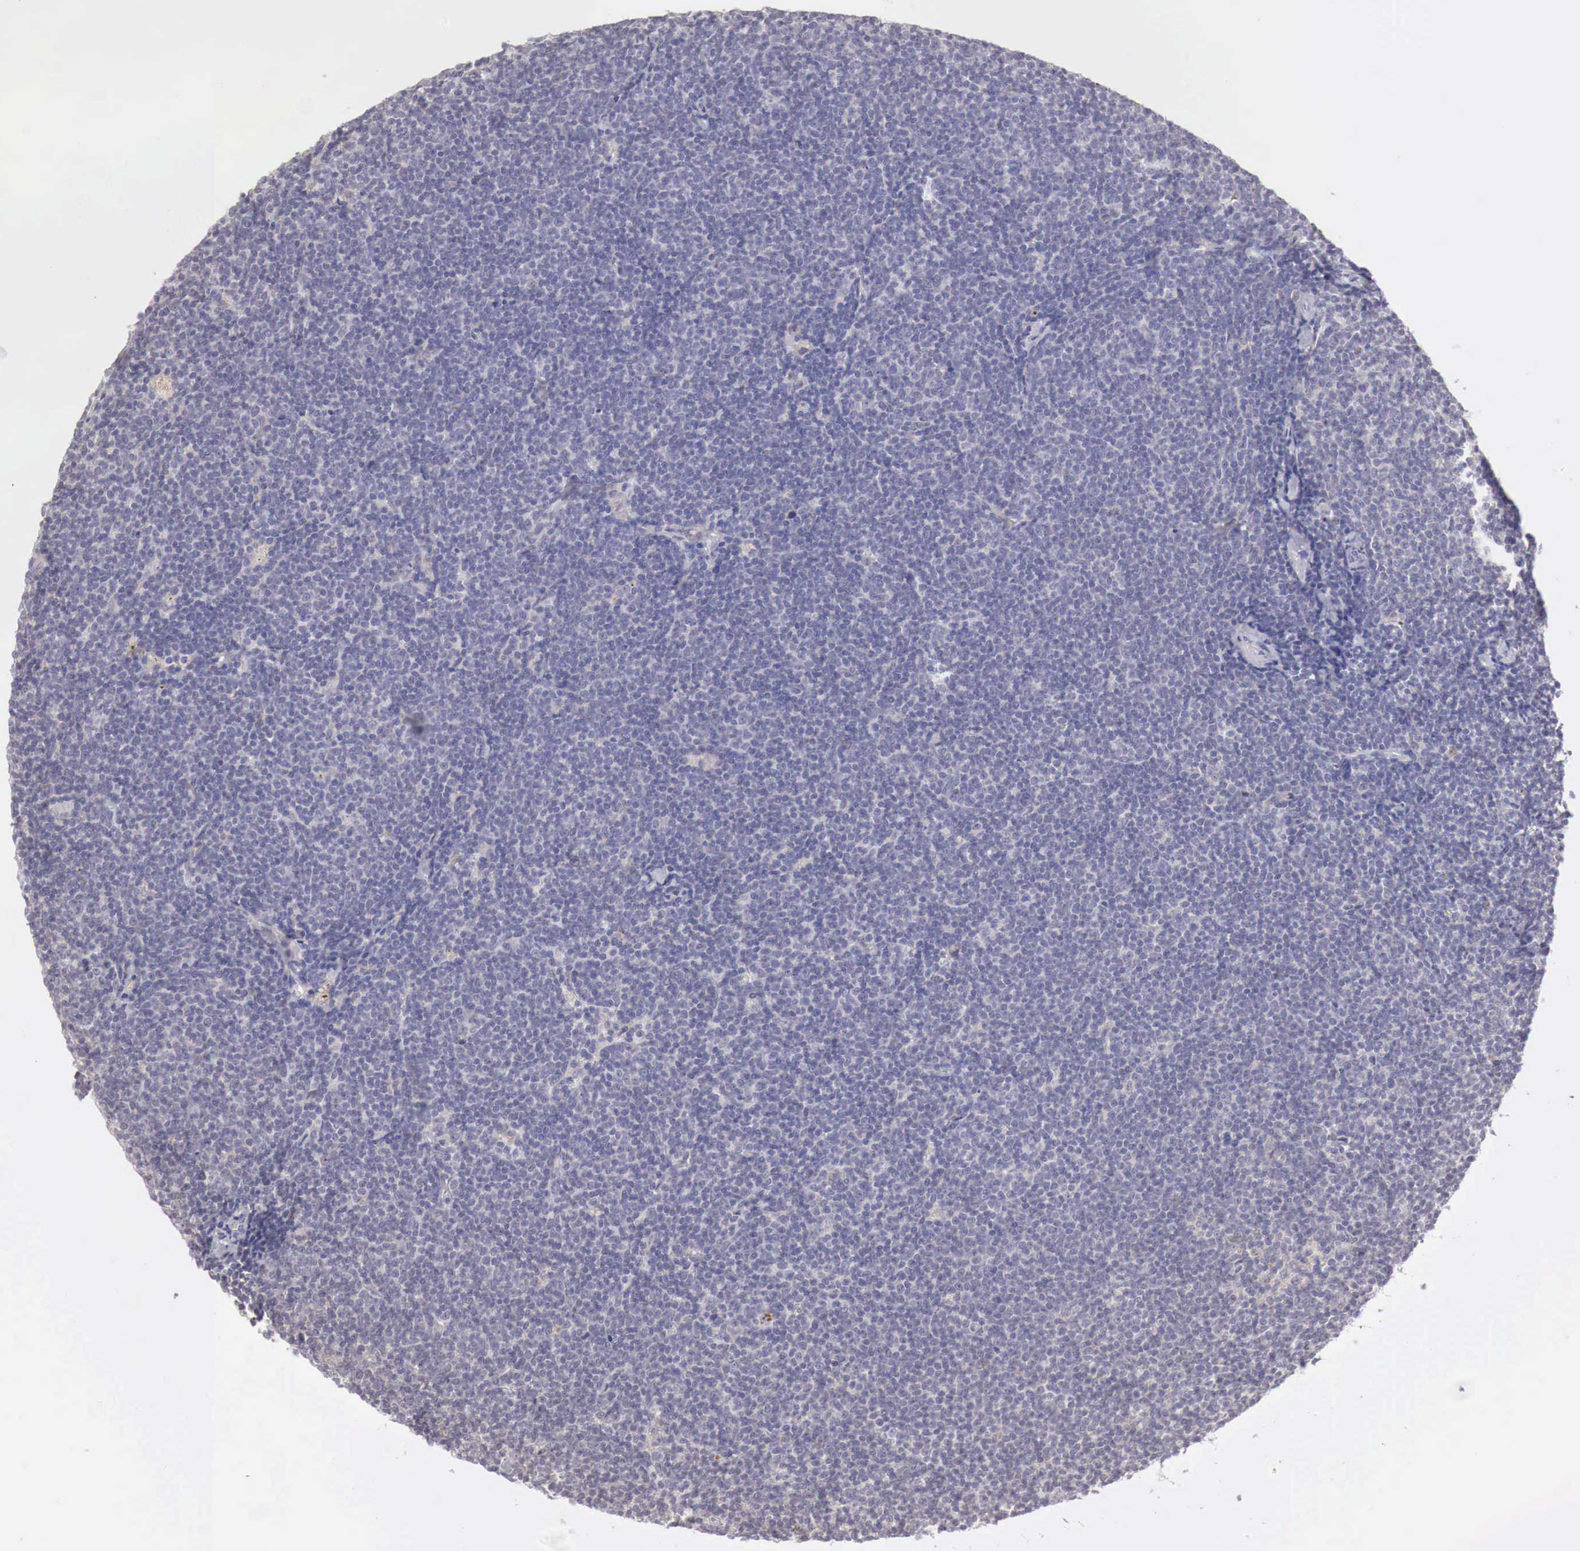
{"staining": {"intensity": "negative", "quantity": "none", "location": "none"}, "tissue": "lymphoma", "cell_type": "Tumor cells", "image_type": "cancer", "snomed": [{"axis": "morphology", "description": "Malignant lymphoma, non-Hodgkin's type, Low grade"}, {"axis": "topography", "description": "Lymph node"}], "caption": "A high-resolution histopathology image shows IHC staining of malignant lymphoma, non-Hodgkin's type (low-grade), which shows no significant positivity in tumor cells. Brightfield microscopy of immunohistochemistry stained with DAB (3,3'-diaminobenzidine) (brown) and hematoxylin (blue), captured at high magnification.", "gene": "NSDHL", "patient": {"sex": "male", "age": 65}}